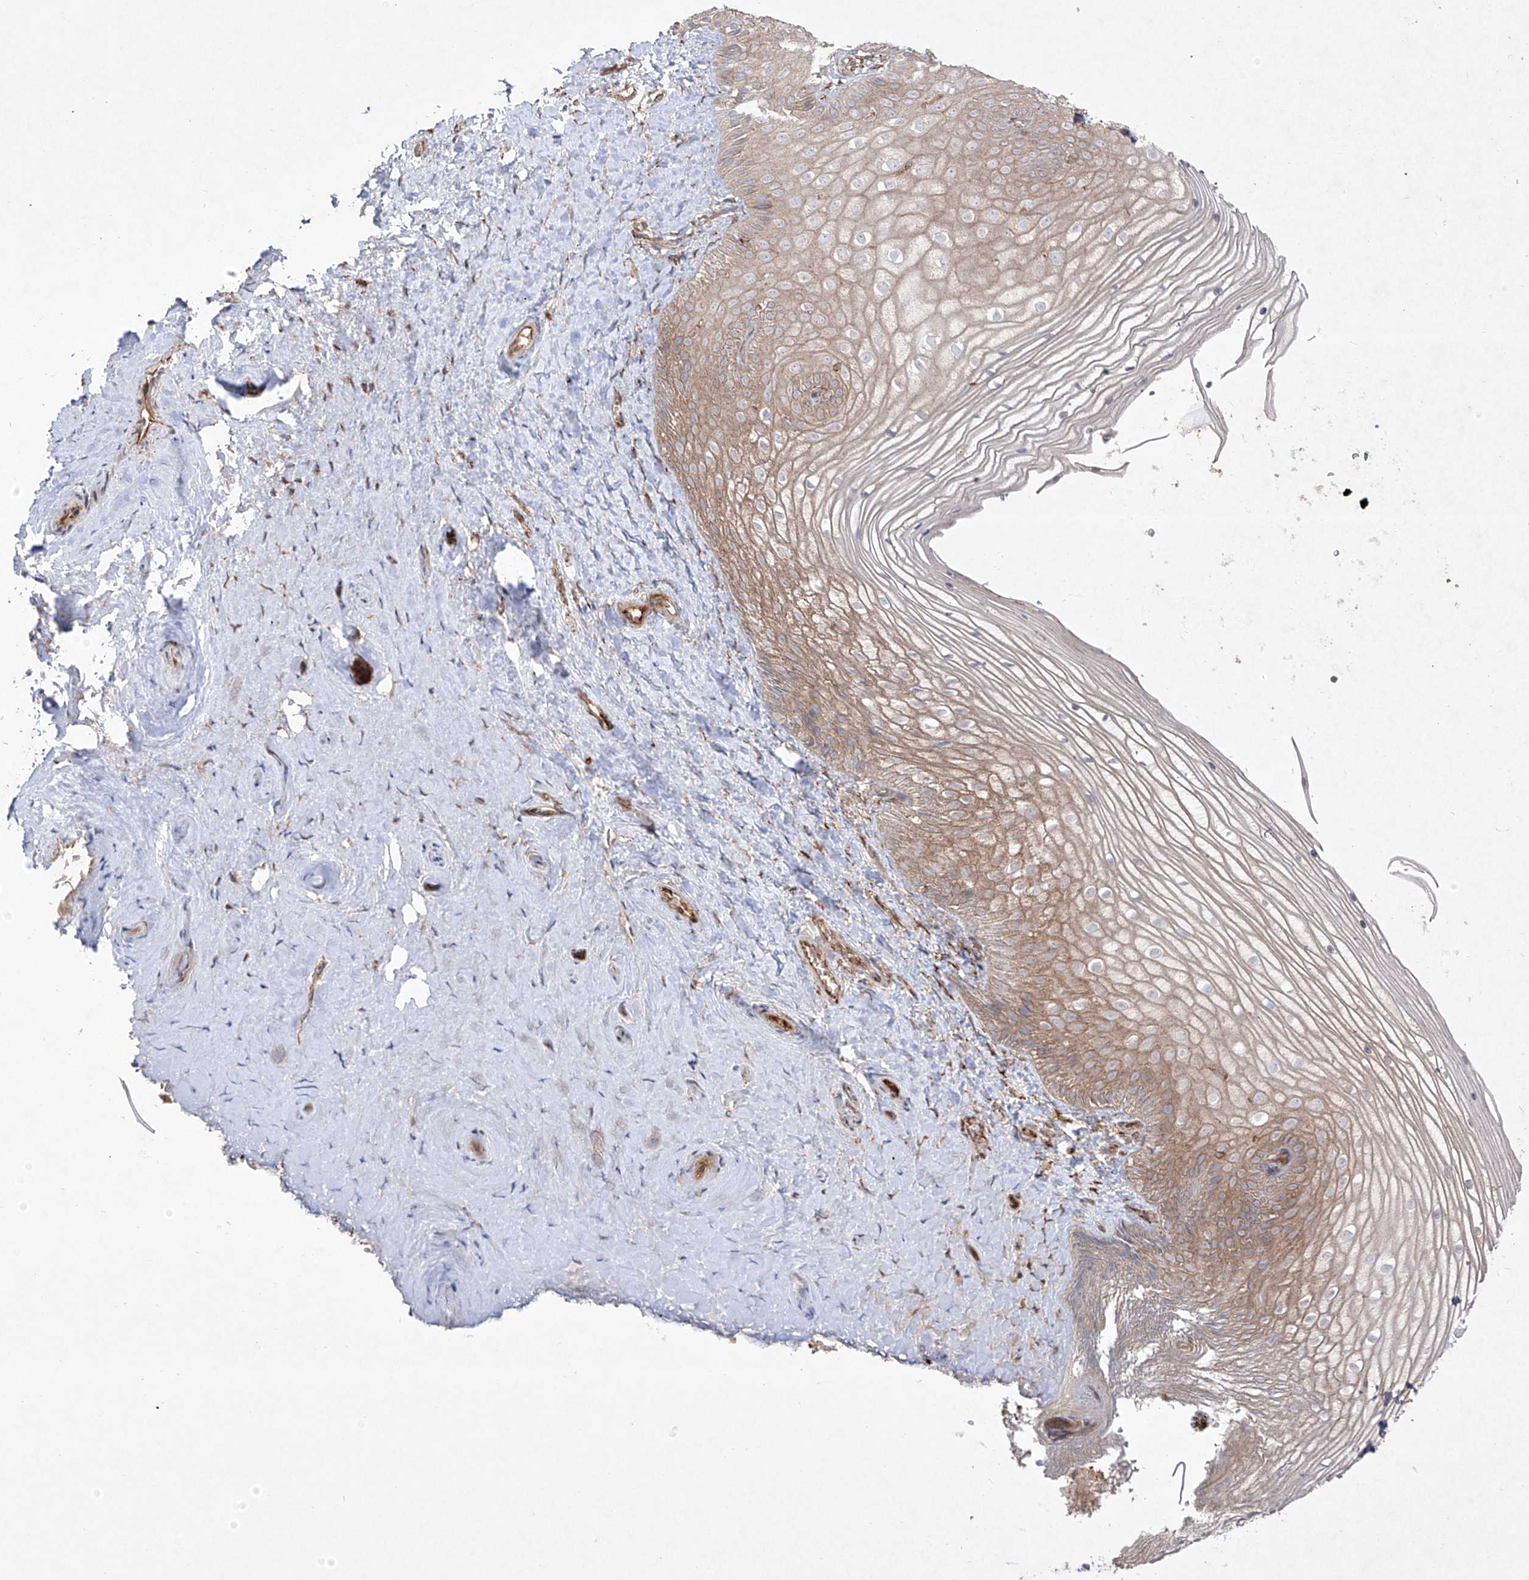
{"staining": {"intensity": "moderate", "quantity": ">75%", "location": "cytoplasmic/membranous"}, "tissue": "vagina", "cell_type": "Squamous epithelial cells", "image_type": "normal", "snomed": [{"axis": "morphology", "description": "Normal tissue, NOS"}, {"axis": "topography", "description": "Vagina"}, {"axis": "topography", "description": "Cervix"}], "caption": "Moderate cytoplasmic/membranous expression is appreciated in approximately >75% of squamous epithelial cells in normal vagina.", "gene": "YKT6", "patient": {"sex": "female", "age": 40}}